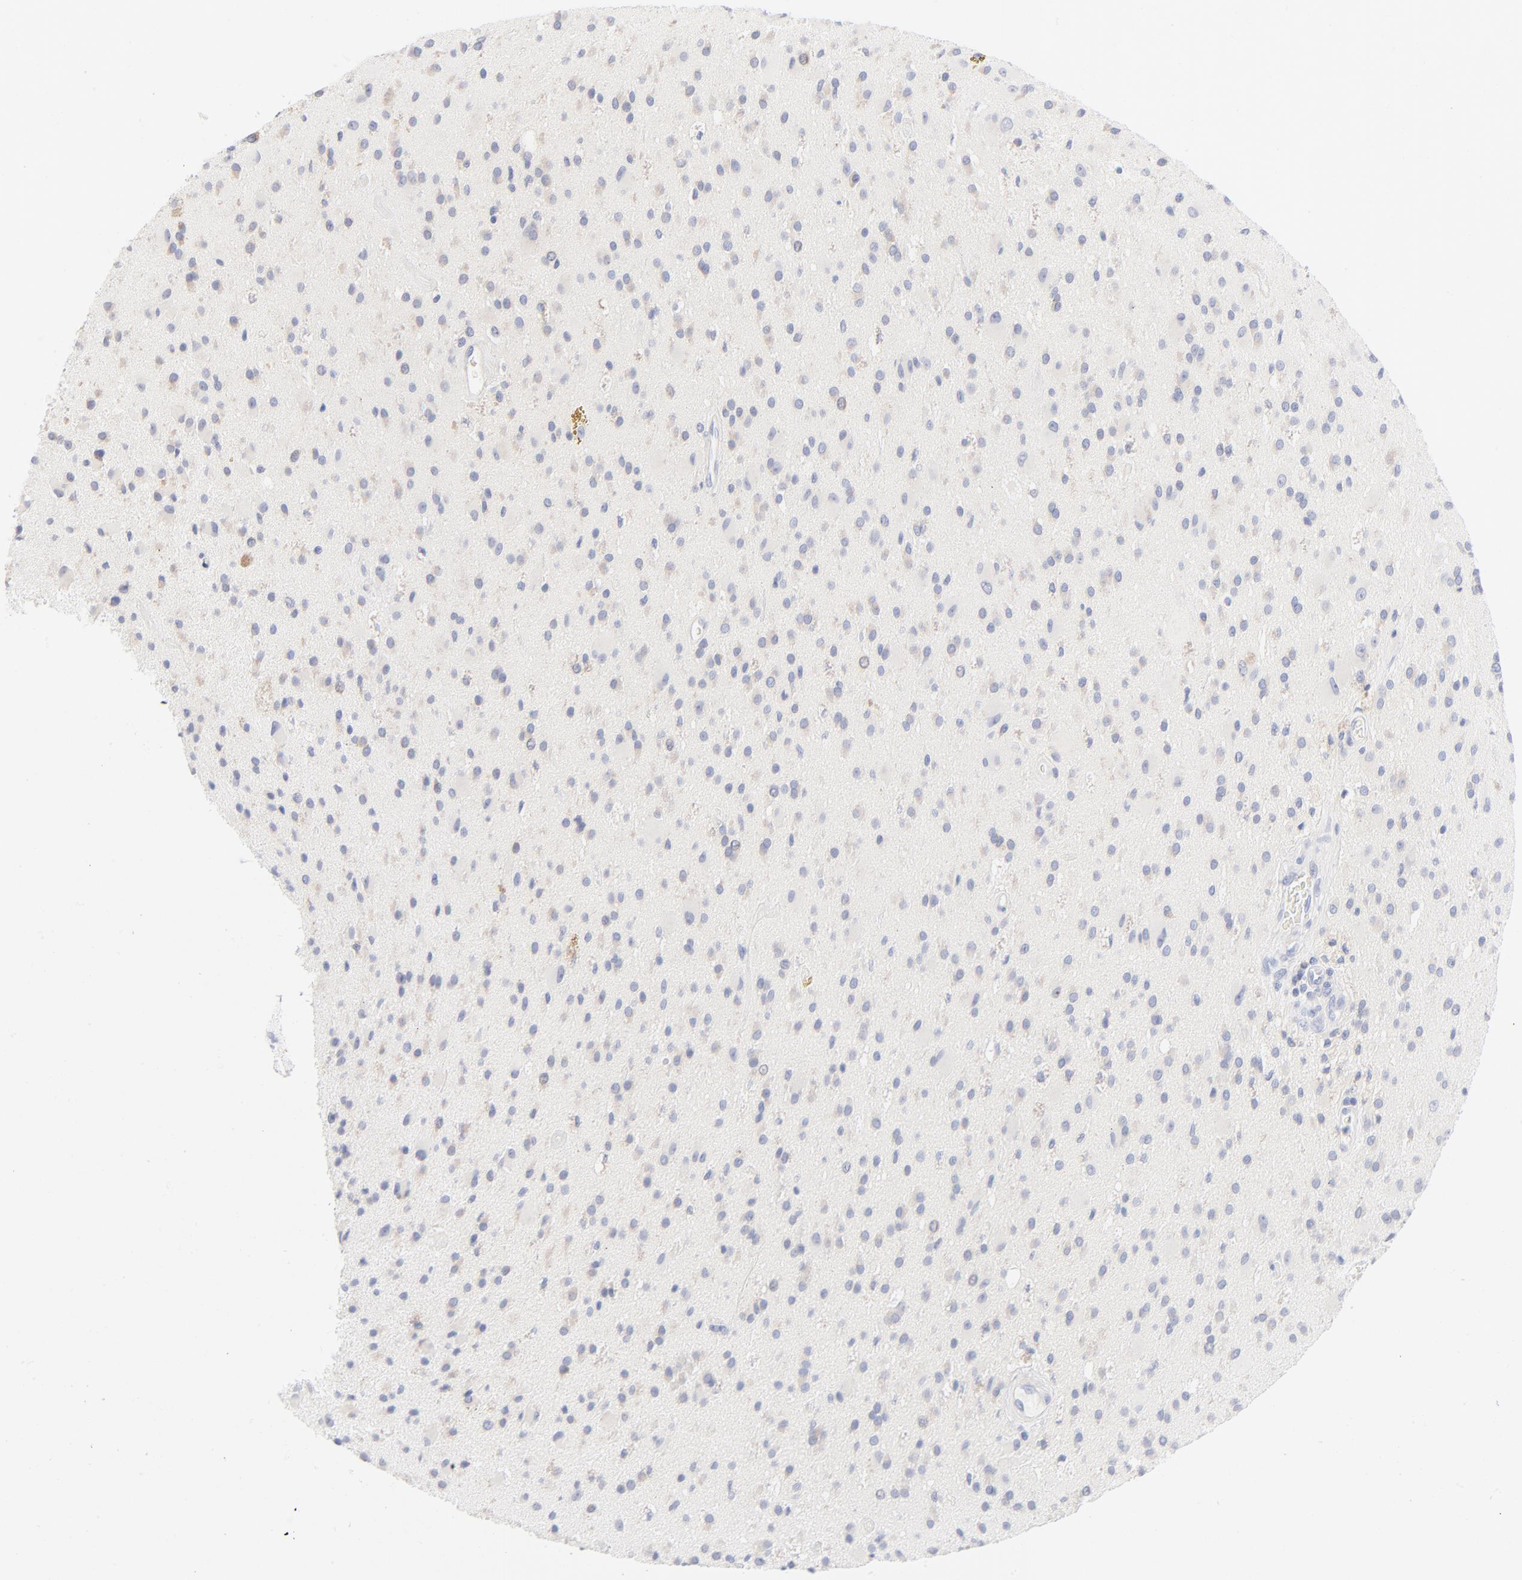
{"staining": {"intensity": "negative", "quantity": "none", "location": "none"}, "tissue": "glioma", "cell_type": "Tumor cells", "image_type": "cancer", "snomed": [{"axis": "morphology", "description": "Glioma, malignant, Low grade"}, {"axis": "topography", "description": "Brain"}], "caption": "An IHC histopathology image of malignant glioma (low-grade) is shown. There is no staining in tumor cells of malignant glioma (low-grade).", "gene": "ONECUT1", "patient": {"sex": "male", "age": 58}}